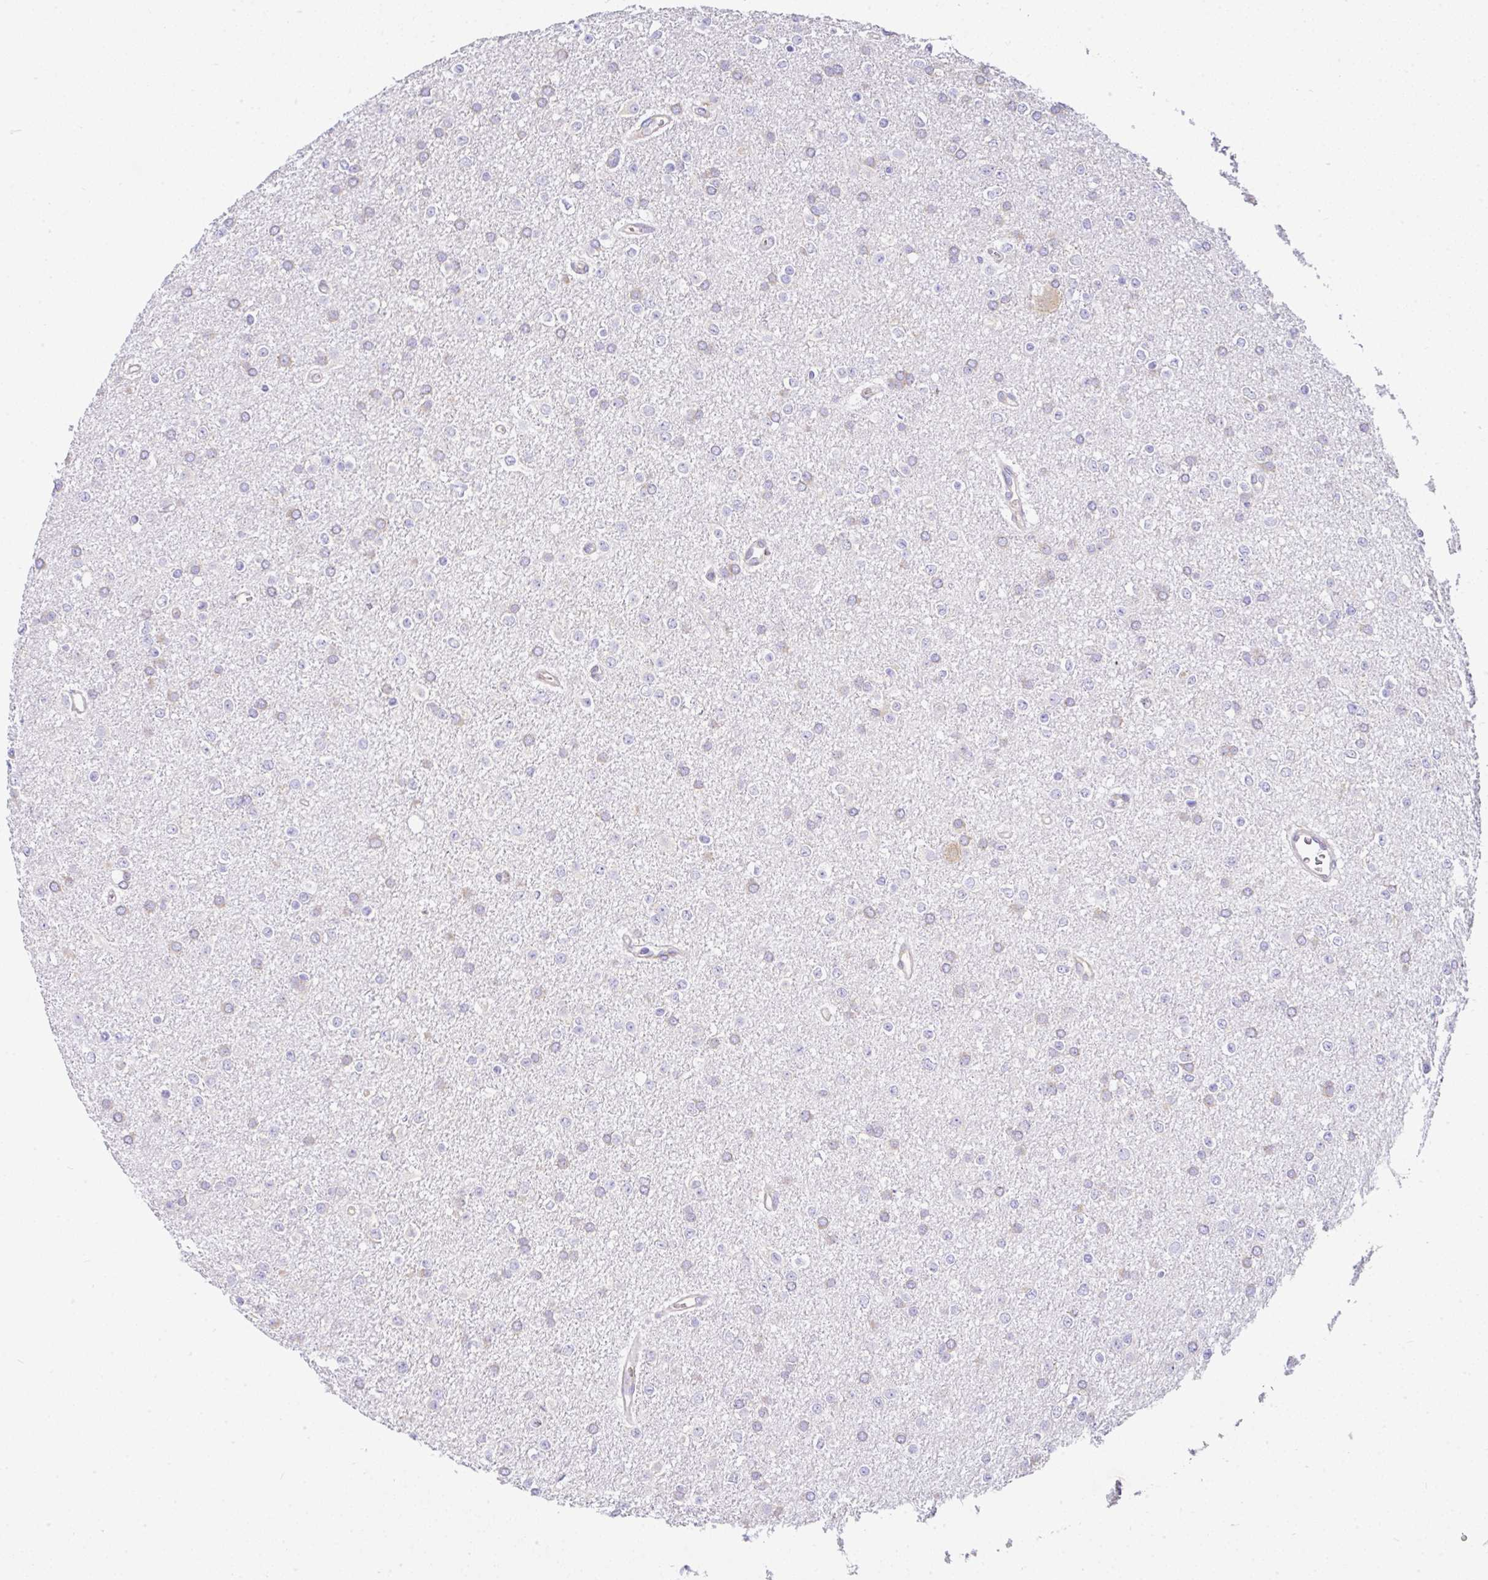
{"staining": {"intensity": "weak", "quantity": "<25%", "location": "cytoplasmic/membranous"}, "tissue": "glioma", "cell_type": "Tumor cells", "image_type": "cancer", "snomed": [{"axis": "morphology", "description": "Glioma, malignant, Low grade"}, {"axis": "topography", "description": "Brain"}], "caption": "There is no significant staining in tumor cells of malignant glioma (low-grade).", "gene": "GFPT2", "patient": {"sex": "female", "age": 34}}